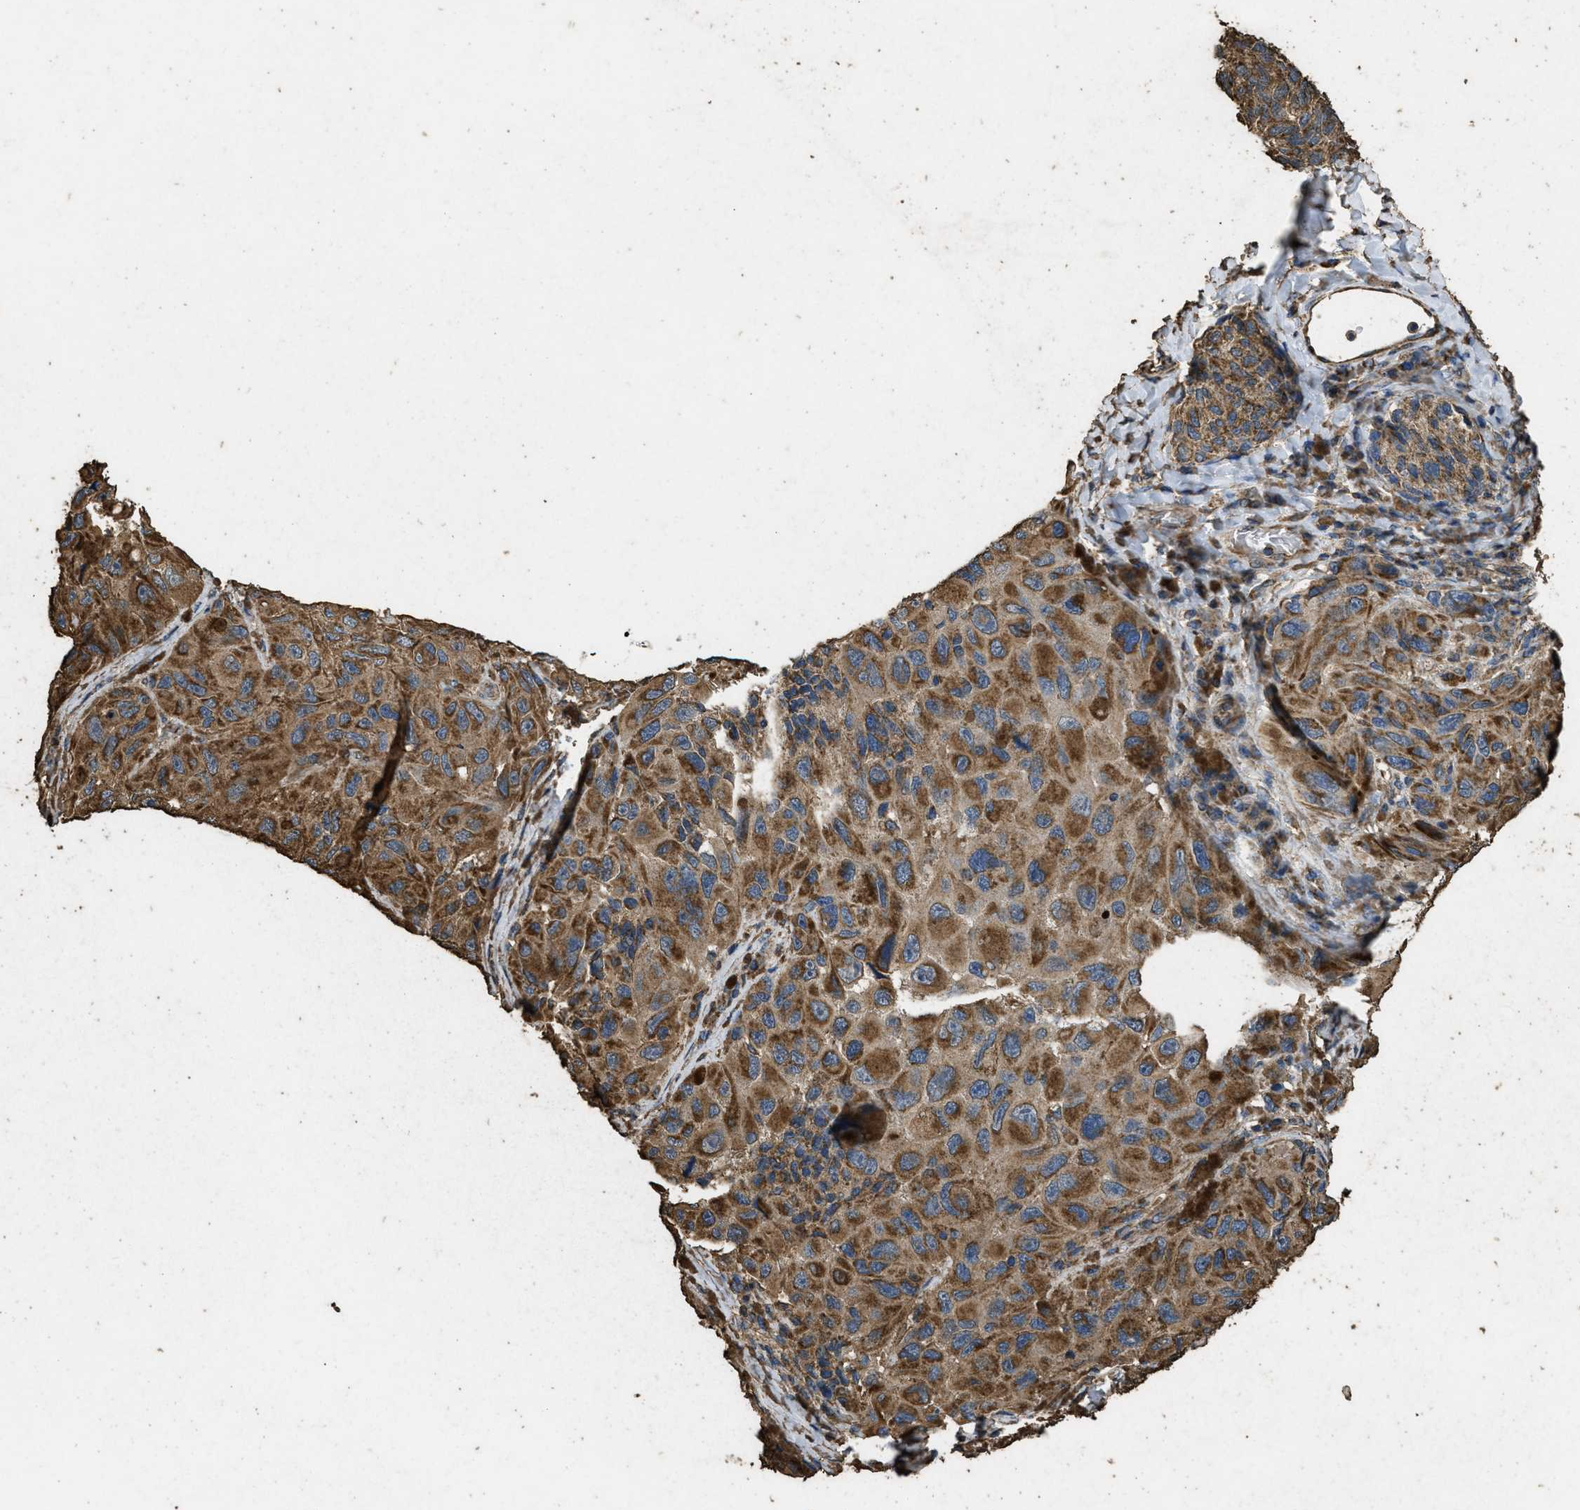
{"staining": {"intensity": "moderate", "quantity": ">75%", "location": "cytoplasmic/membranous"}, "tissue": "melanoma", "cell_type": "Tumor cells", "image_type": "cancer", "snomed": [{"axis": "morphology", "description": "Malignant melanoma, NOS"}, {"axis": "topography", "description": "Skin"}], "caption": "This is a photomicrograph of immunohistochemistry staining of melanoma, which shows moderate staining in the cytoplasmic/membranous of tumor cells.", "gene": "CYRIA", "patient": {"sex": "female", "age": 73}}